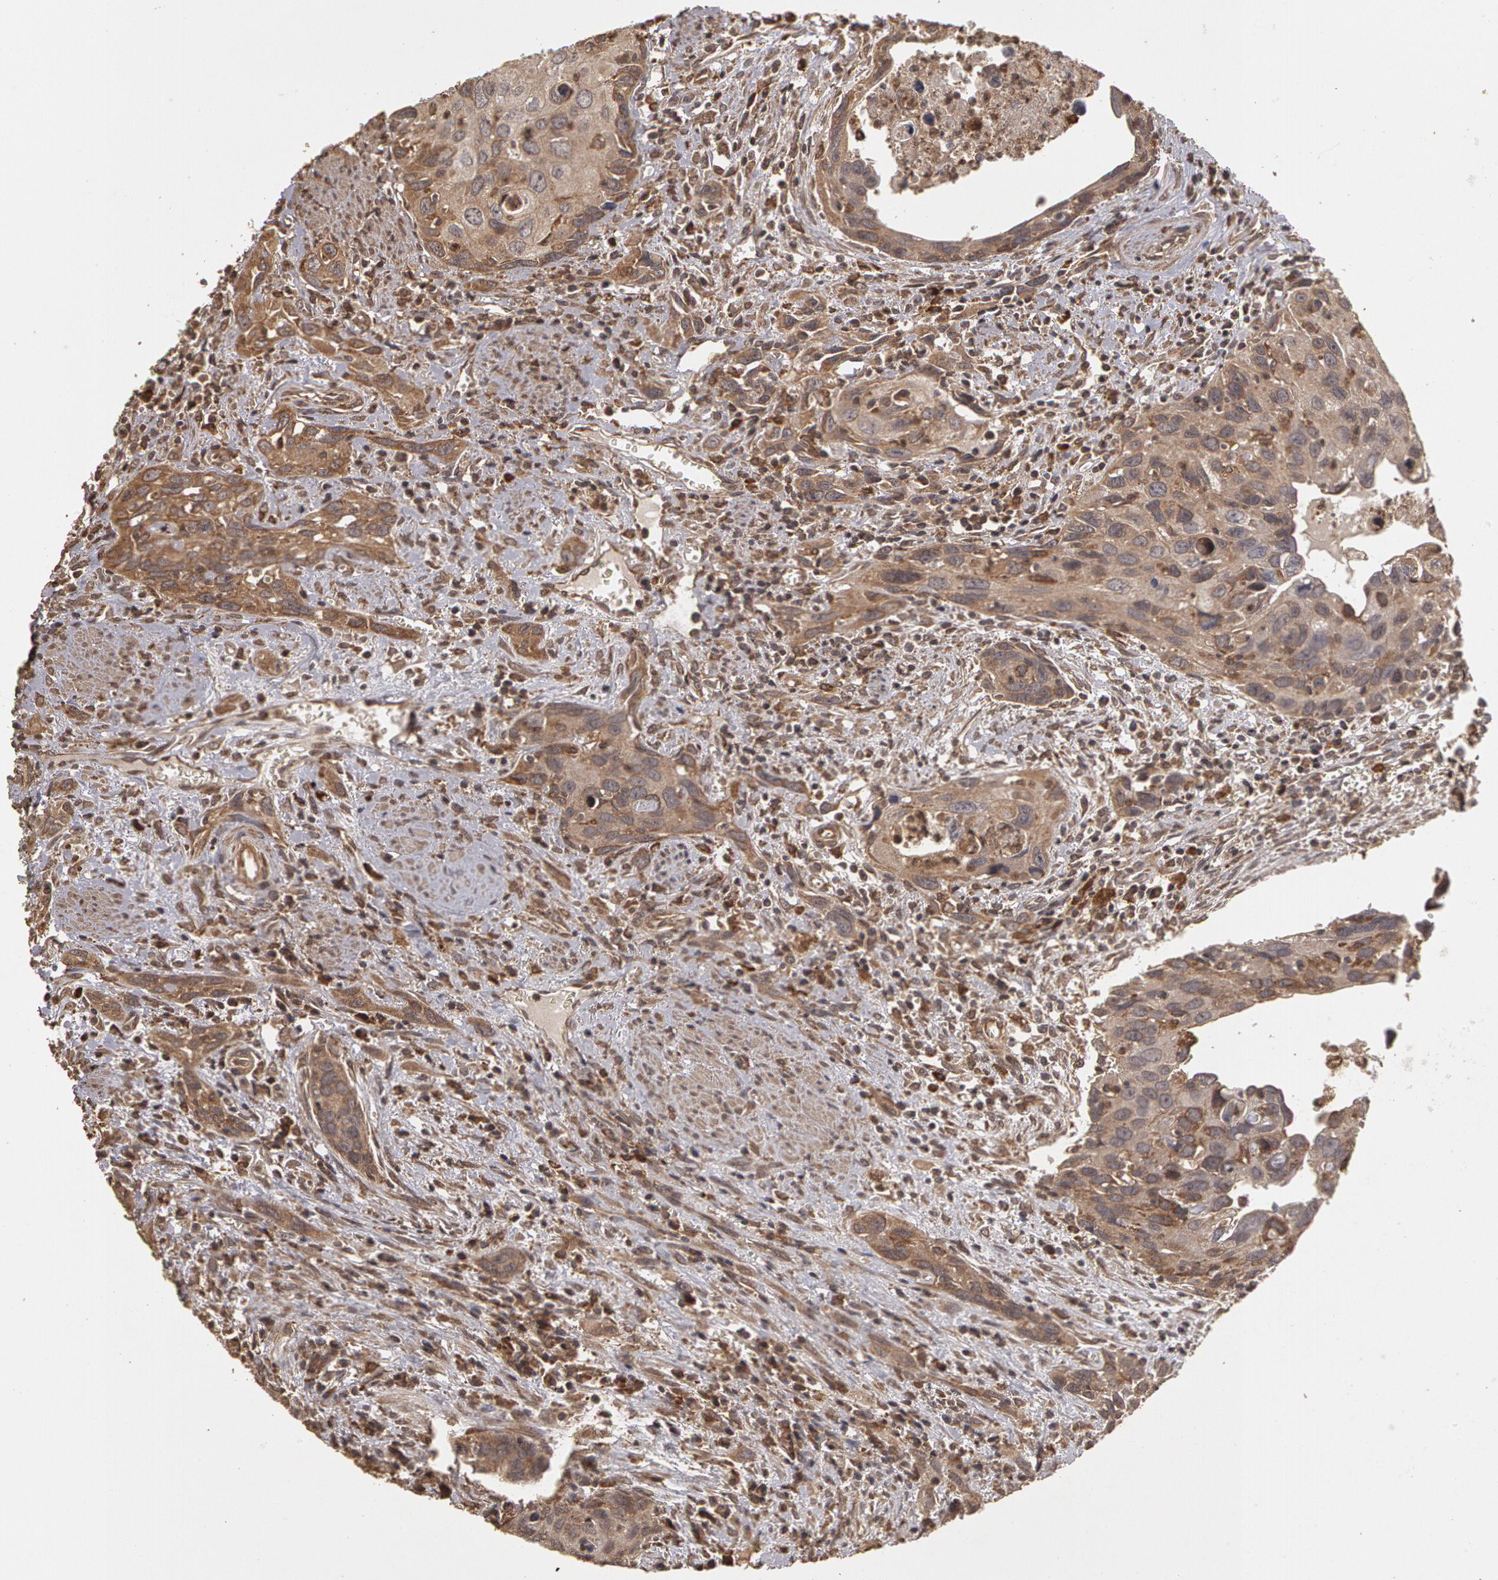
{"staining": {"intensity": "weak", "quantity": ">75%", "location": "cytoplasmic/membranous"}, "tissue": "urothelial cancer", "cell_type": "Tumor cells", "image_type": "cancer", "snomed": [{"axis": "morphology", "description": "Urothelial carcinoma, High grade"}, {"axis": "topography", "description": "Urinary bladder"}], "caption": "IHC image of urothelial cancer stained for a protein (brown), which reveals low levels of weak cytoplasmic/membranous positivity in approximately >75% of tumor cells.", "gene": "CALR", "patient": {"sex": "male", "age": 71}}